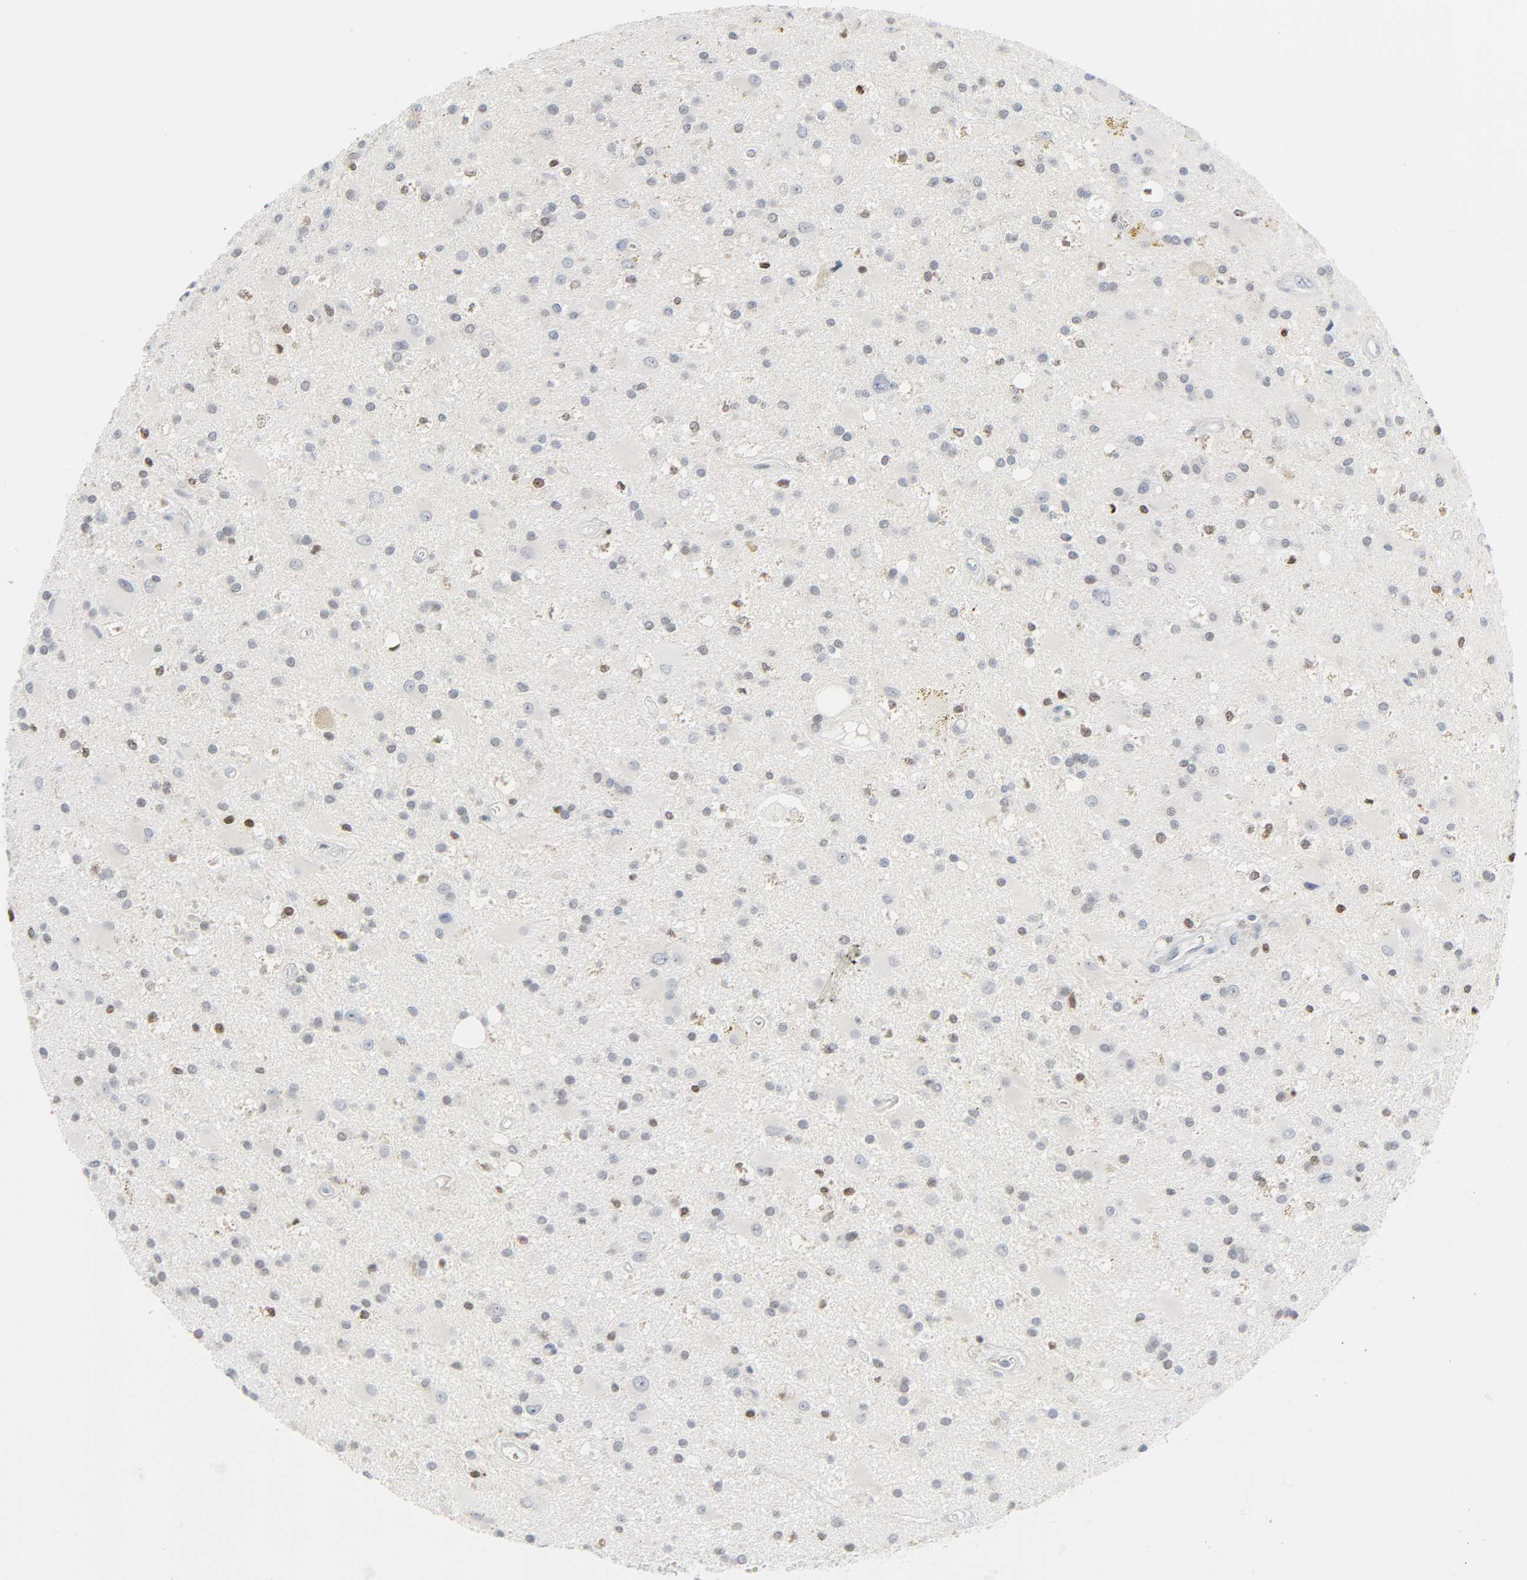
{"staining": {"intensity": "weak", "quantity": "<25%", "location": "nuclear"}, "tissue": "glioma", "cell_type": "Tumor cells", "image_type": "cancer", "snomed": [{"axis": "morphology", "description": "Glioma, malignant, Low grade"}, {"axis": "topography", "description": "Brain"}], "caption": "Tumor cells show no significant protein positivity in glioma.", "gene": "MITF", "patient": {"sex": "male", "age": 58}}